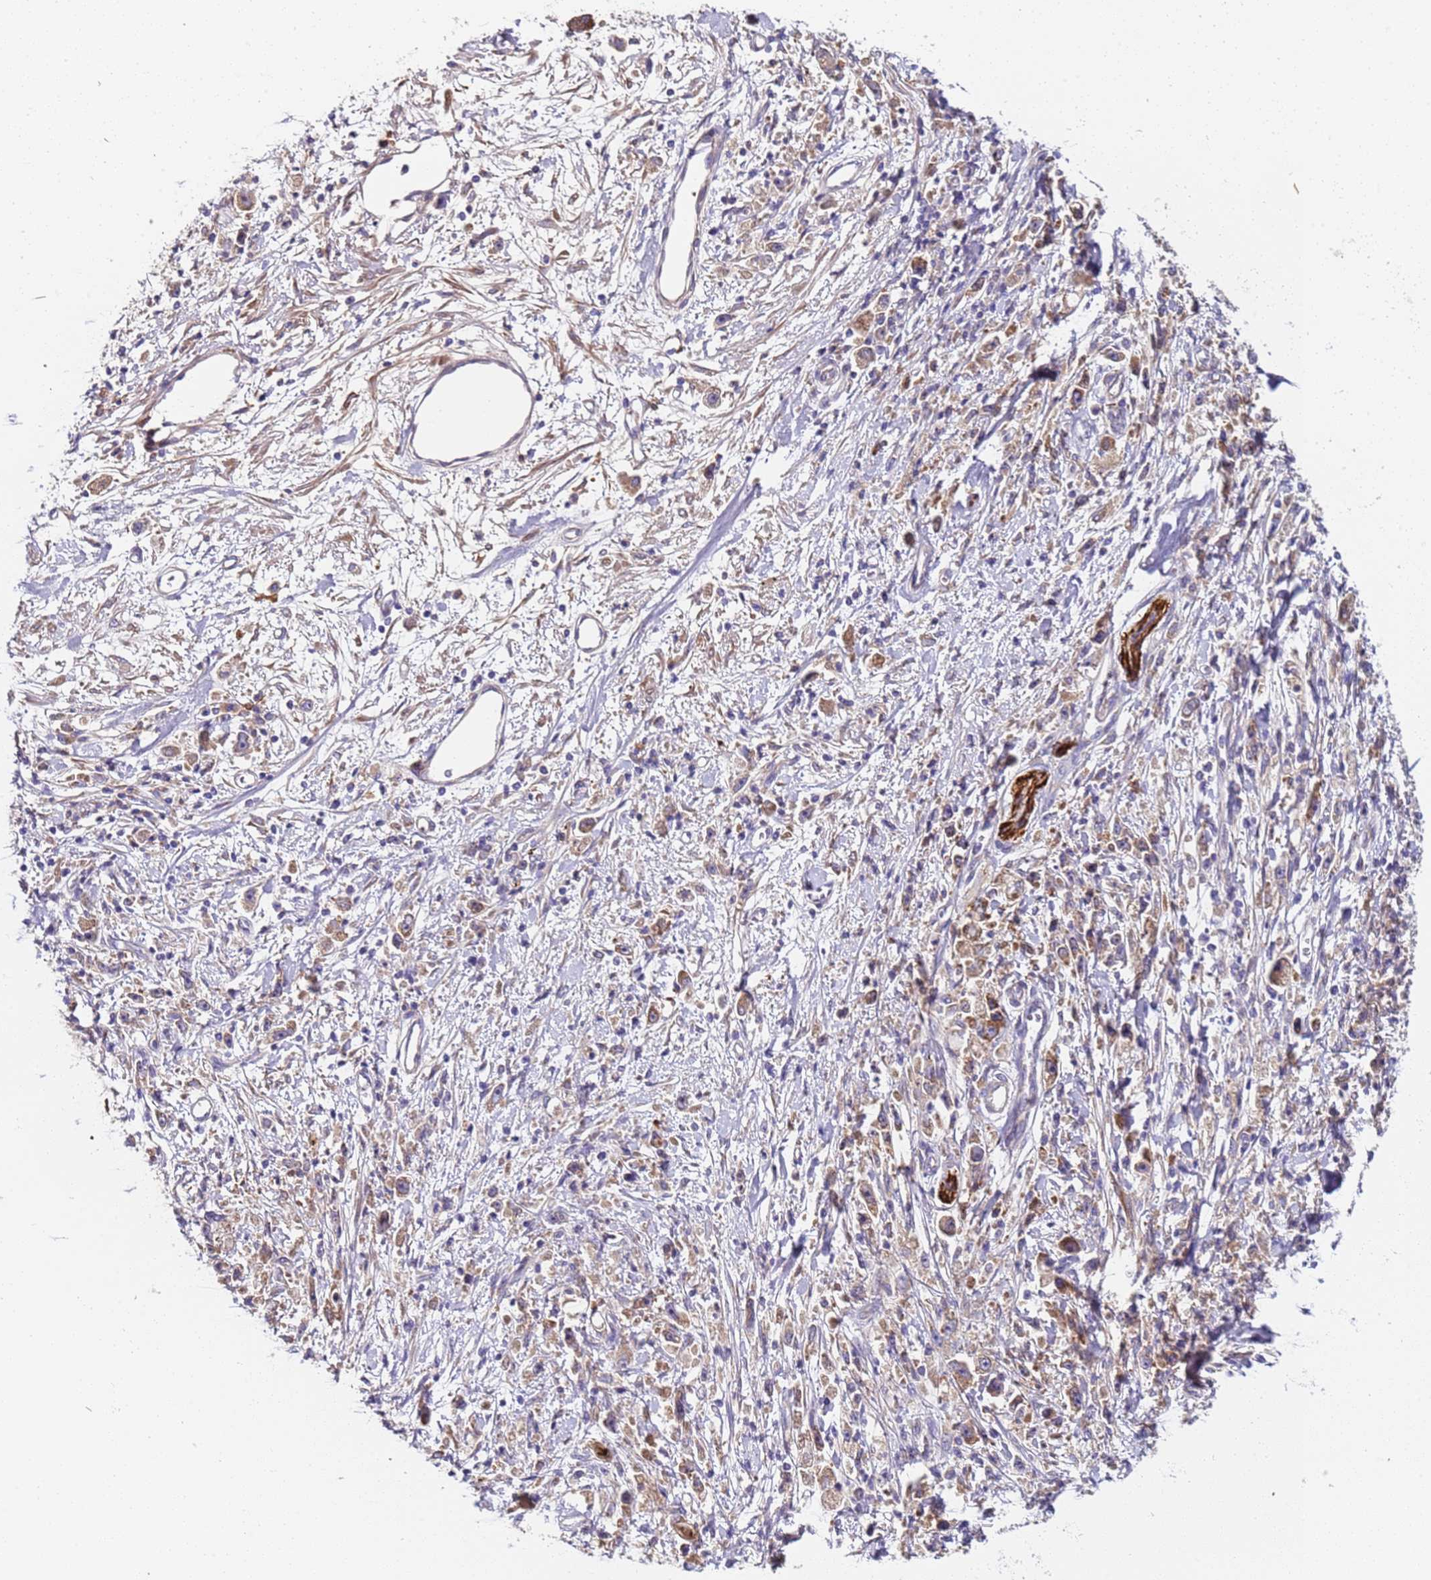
{"staining": {"intensity": "weak", "quantity": "25%-75%", "location": "cytoplasmic/membranous"}, "tissue": "stomach cancer", "cell_type": "Tumor cells", "image_type": "cancer", "snomed": [{"axis": "morphology", "description": "Adenocarcinoma, NOS"}, {"axis": "topography", "description": "Stomach"}], "caption": "IHC micrograph of neoplastic tissue: stomach cancer stained using IHC exhibits low levels of weak protein expression localized specifically in the cytoplasmic/membranous of tumor cells, appearing as a cytoplasmic/membranous brown color.", "gene": "PAQR7", "patient": {"sex": "female", "age": 59}}